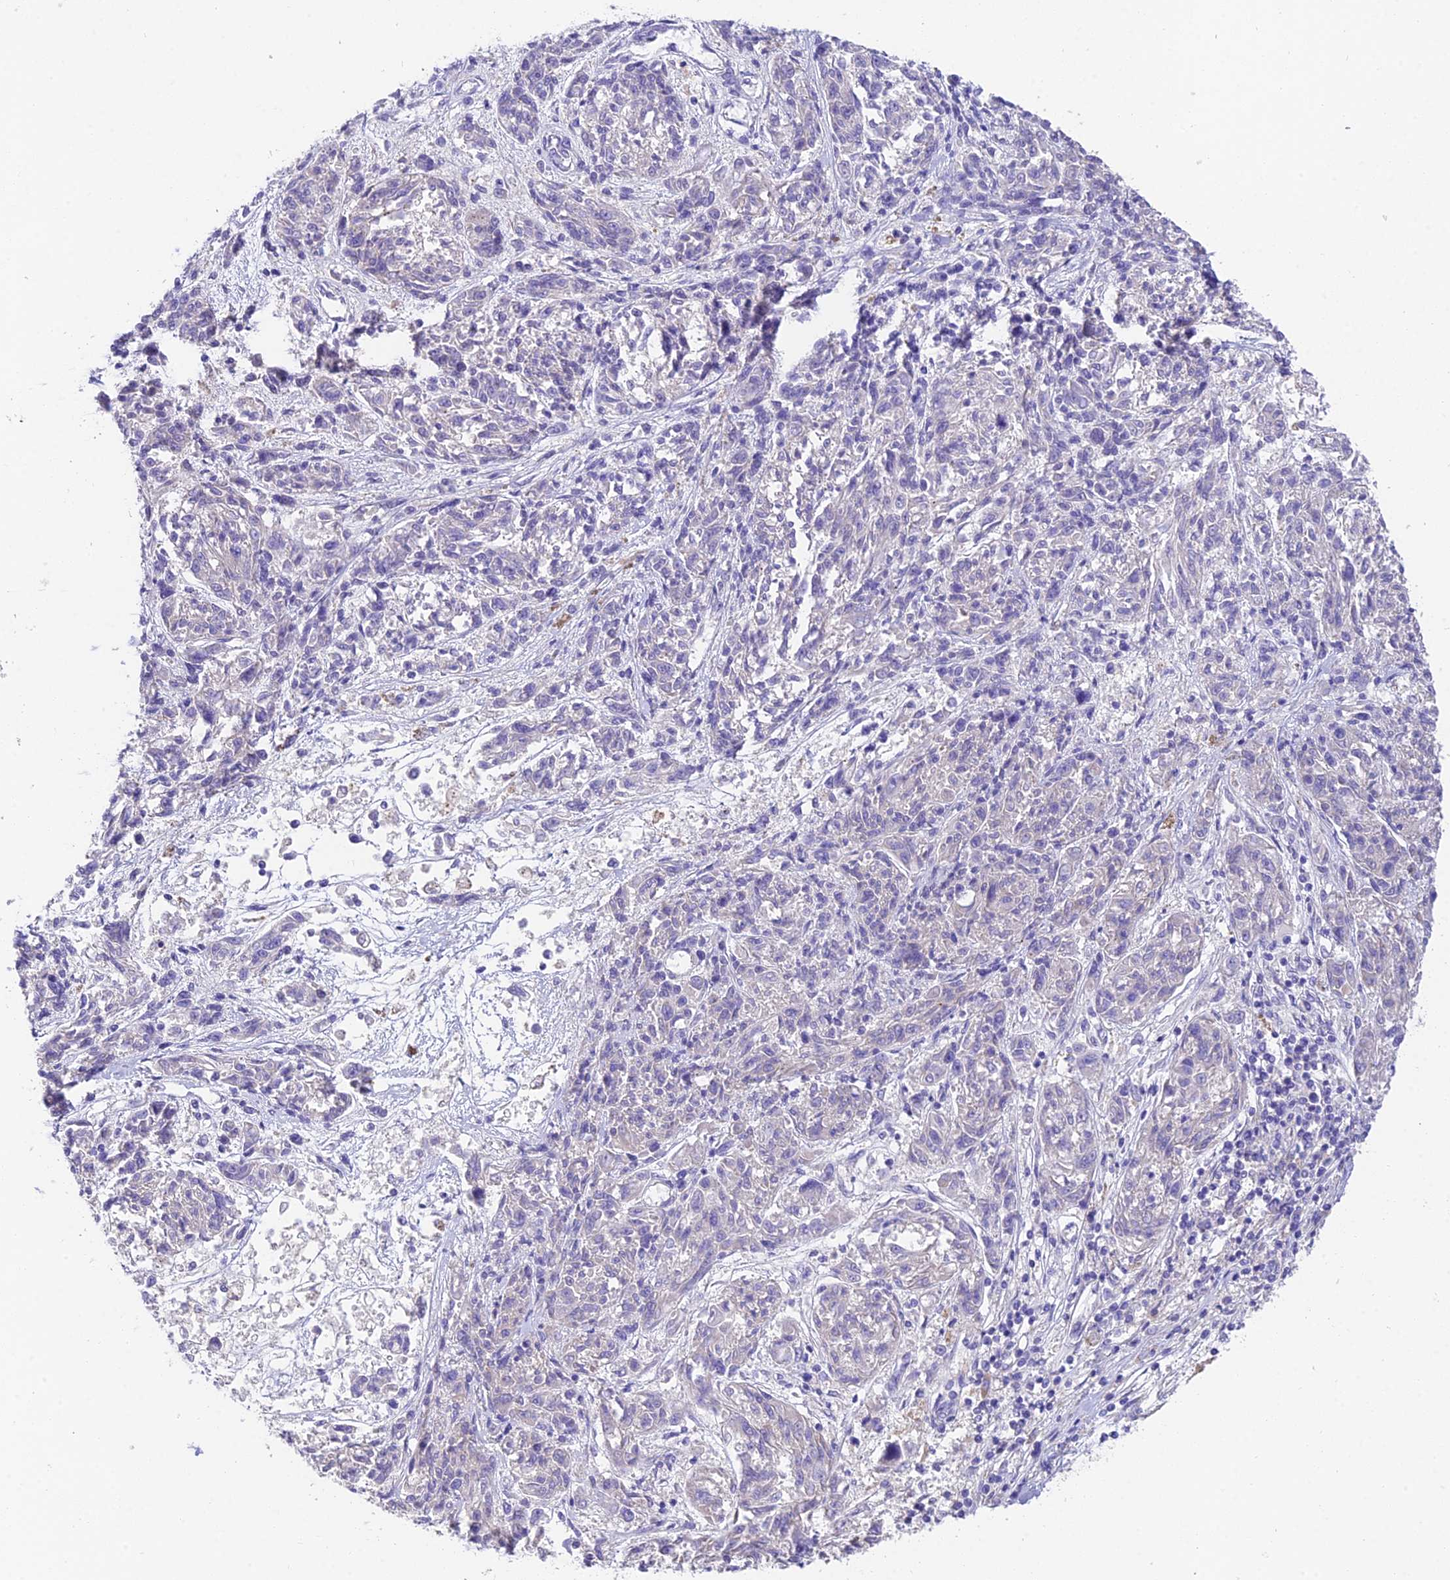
{"staining": {"intensity": "negative", "quantity": "none", "location": "none"}, "tissue": "melanoma", "cell_type": "Tumor cells", "image_type": "cancer", "snomed": [{"axis": "morphology", "description": "Malignant melanoma, NOS"}, {"axis": "topography", "description": "Skin"}], "caption": "An immunohistochemistry (IHC) image of melanoma is shown. There is no staining in tumor cells of melanoma.", "gene": "DUSP29", "patient": {"sex": "male", "age": 53}}